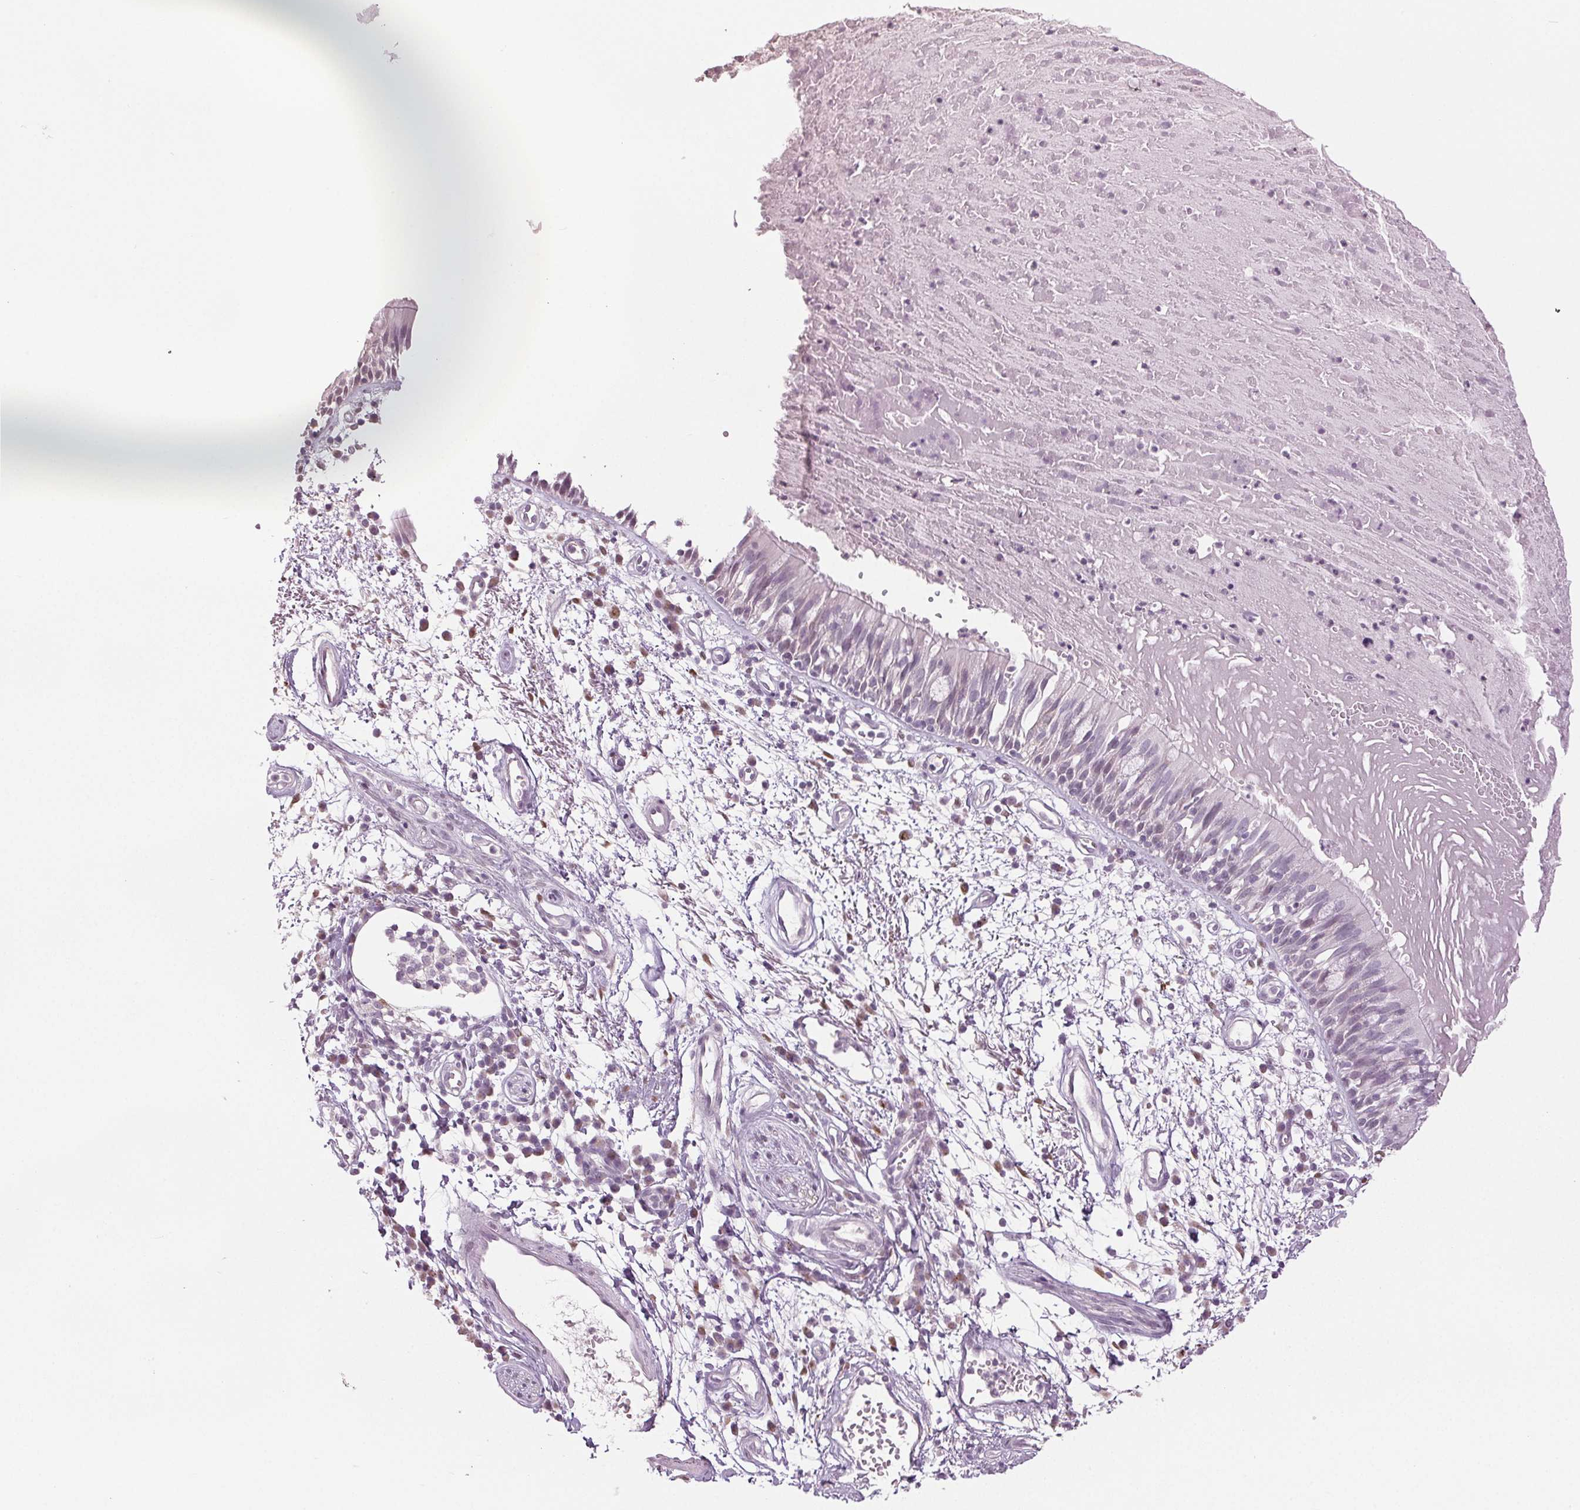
{"staining": {"intensity": "negative", "quantity": "none", "location": "none"}, "tissue": "bronchus", "cell_type": "Respiratory epithelial cells", "image_type": "normal", "snomed": [{"axis": "morphology", "description": "Normal tissue, NOS"}, {"axis": "morphology", "description": "Squamous cell carcinoma, NOS"}, {"axis": "topography", "description": "Cartilage tissue"}, {"axis": "topography", "description": "Bronchus"}, {"axis": "topography", "description": "Lung"}], "caption": "The photomicrograph exhibits no significant positivity in respiratory epithelial cells of bronchus.", "gene": "DNAJC6", "patient": {"sex": "male", "age": 66}}